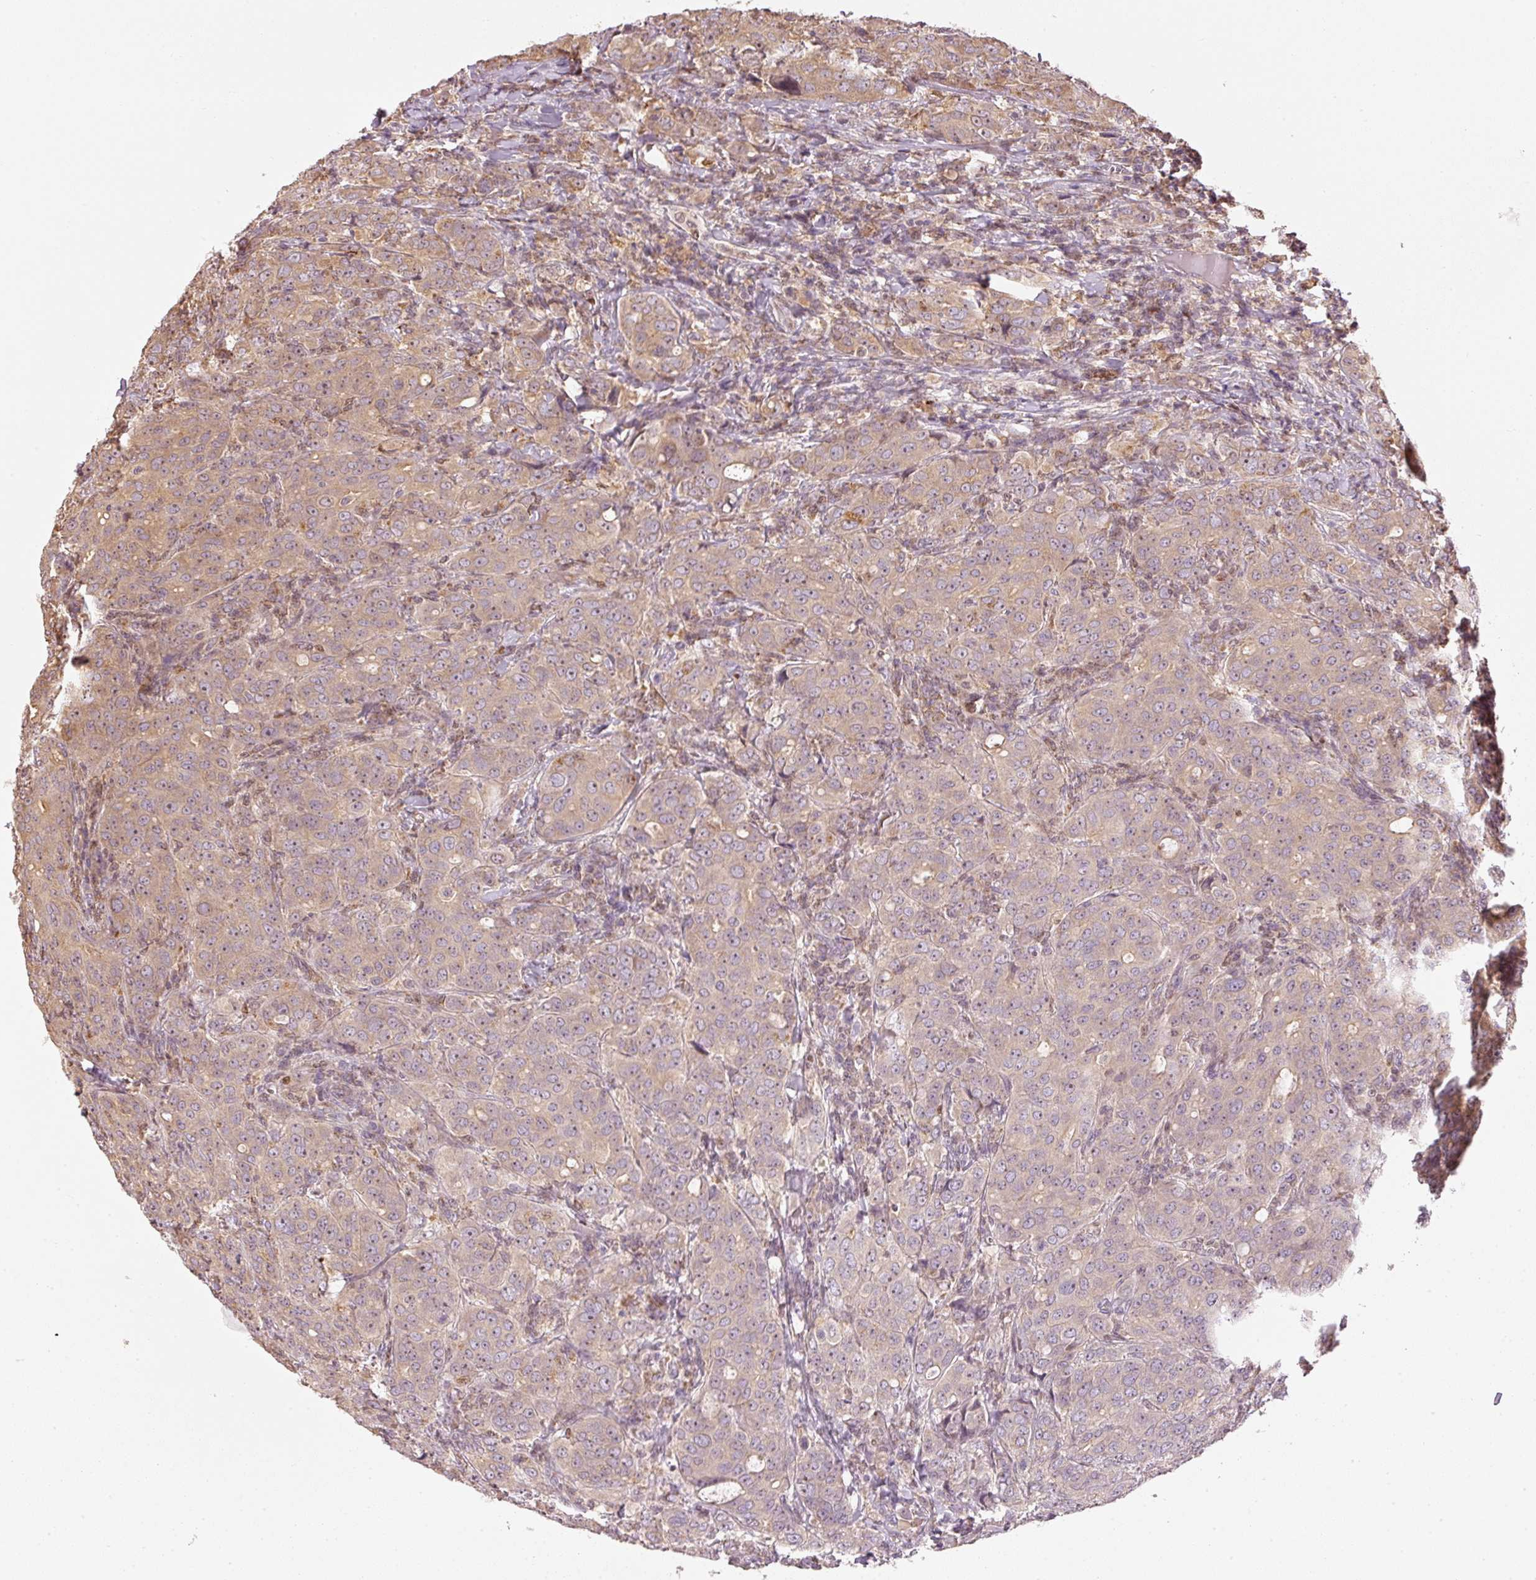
{"staining": {"intensity": "weak", "quantity": ">75%", "location": "cytoplasmic/membranous"}, "tissue": "breast cancer", "cell_type": "Tumor cells", "image_type": "cancer", "snomed": [{"axis": "morphology", "description": "Duct carcinoma"}, {"axis": "topography", "description": "Breast"}], "caption": "Immunohistochemical staining of breast cancer (invasive ductal carcinoma) reveals weak cytoplasmic/membranous protein expression in about >75% of tumor cells.", "gene": "MTHFD1L", "patient": {"sex": "female", "age": 43}}